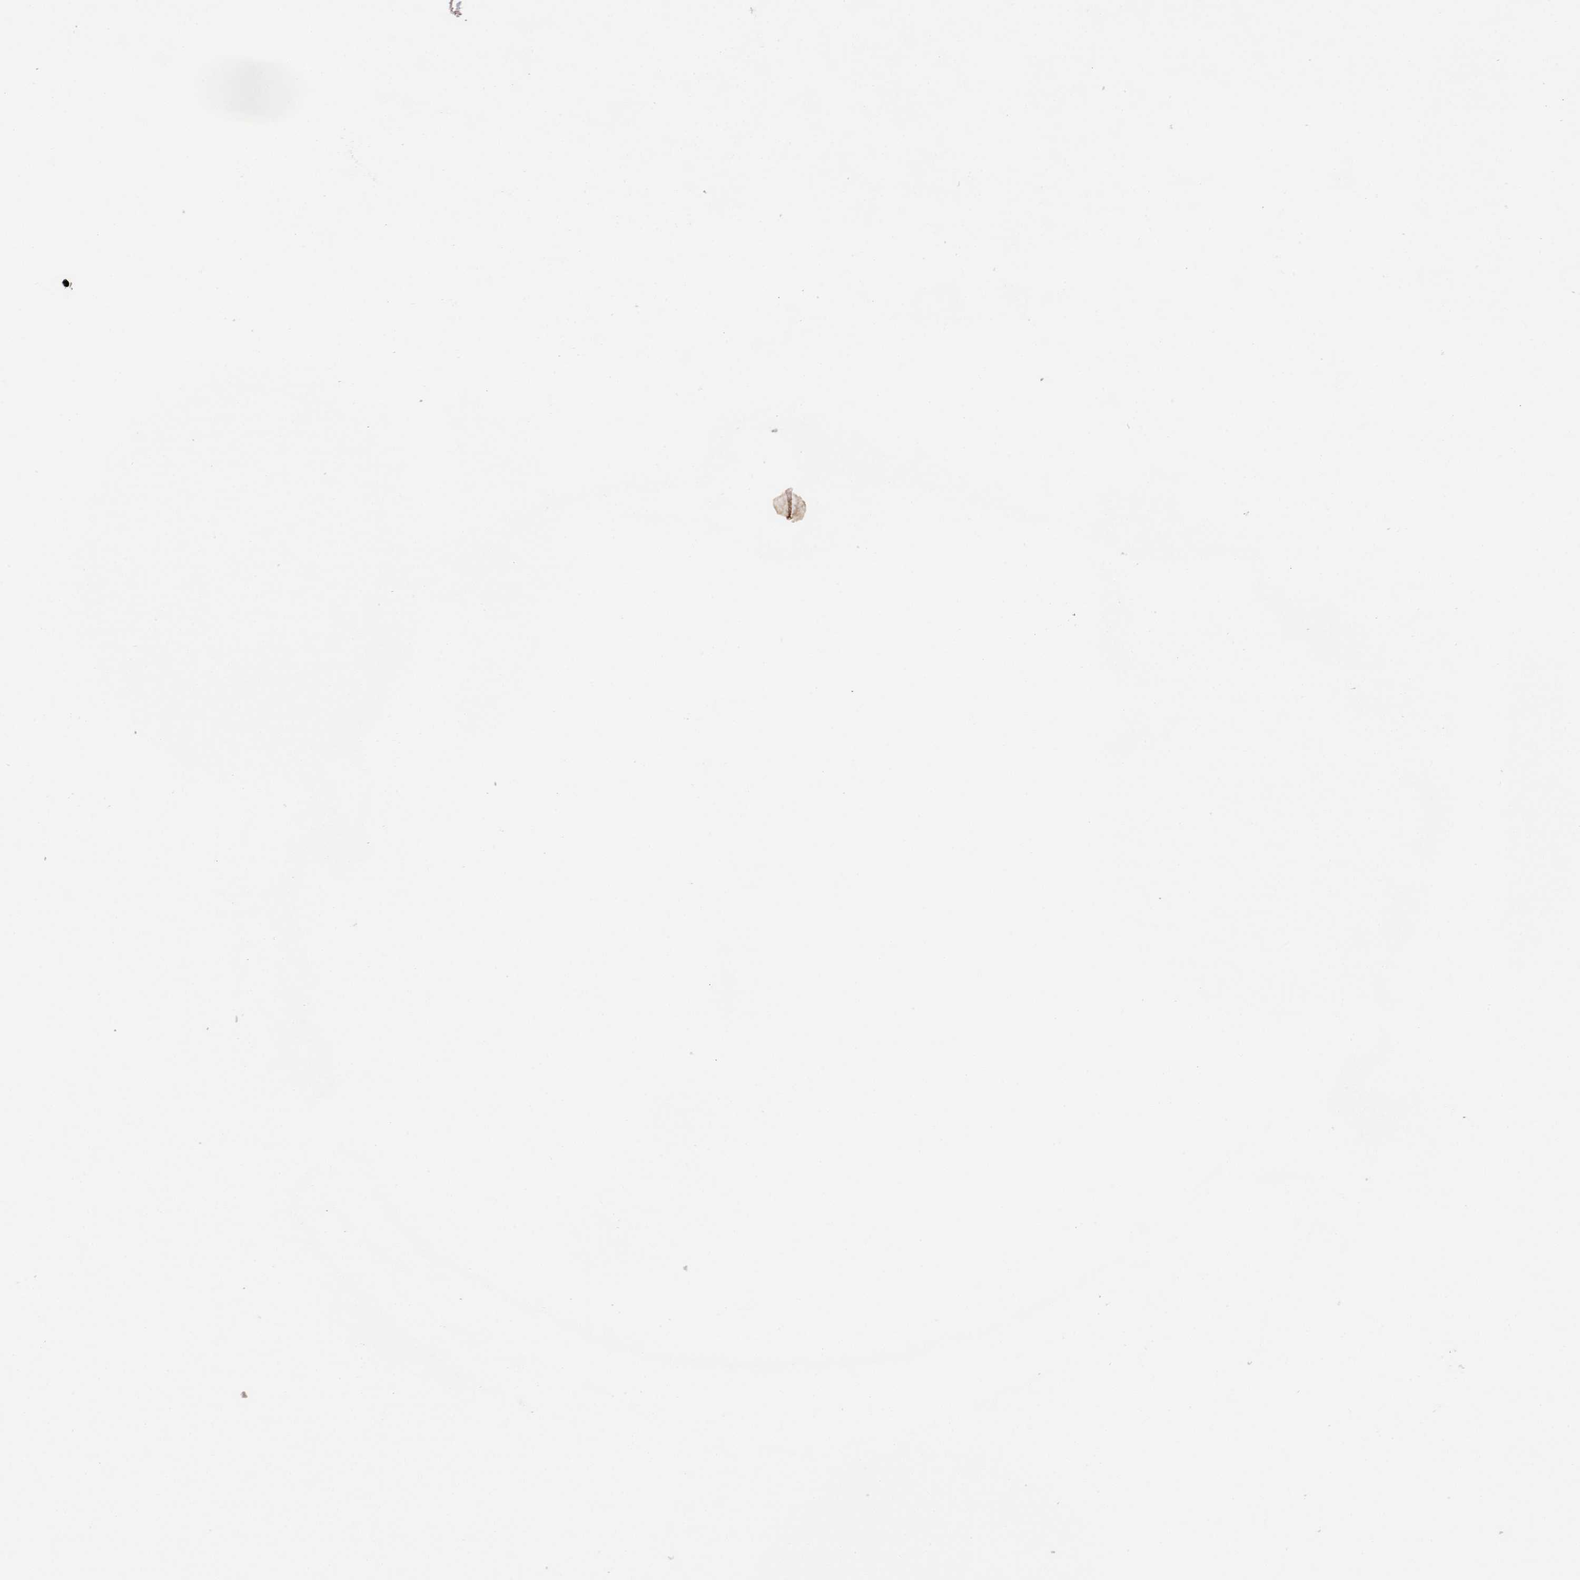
{"staining": {"intensity": "strong", "quantity": "<25%", "location": "cytoplasmic/membranous"}, "tissue": "ovarian cancer", "cell_type": "Tumor cells", "image_type": "cancer", "snomed": [{"axis": "morphology", "description": "Cystadenocarcinoma, serous, NOS"}, {"axis": "topography", "description": "Ovary"}], "caption": "The micrograph shows immunohistochemical staining of ovarian cancer. There is strong cytoplasmic/membranous staining is present in about <25% of tumor cells.", "gene": "SYNPO", "patient": {"sex": "female", "age": 54}}